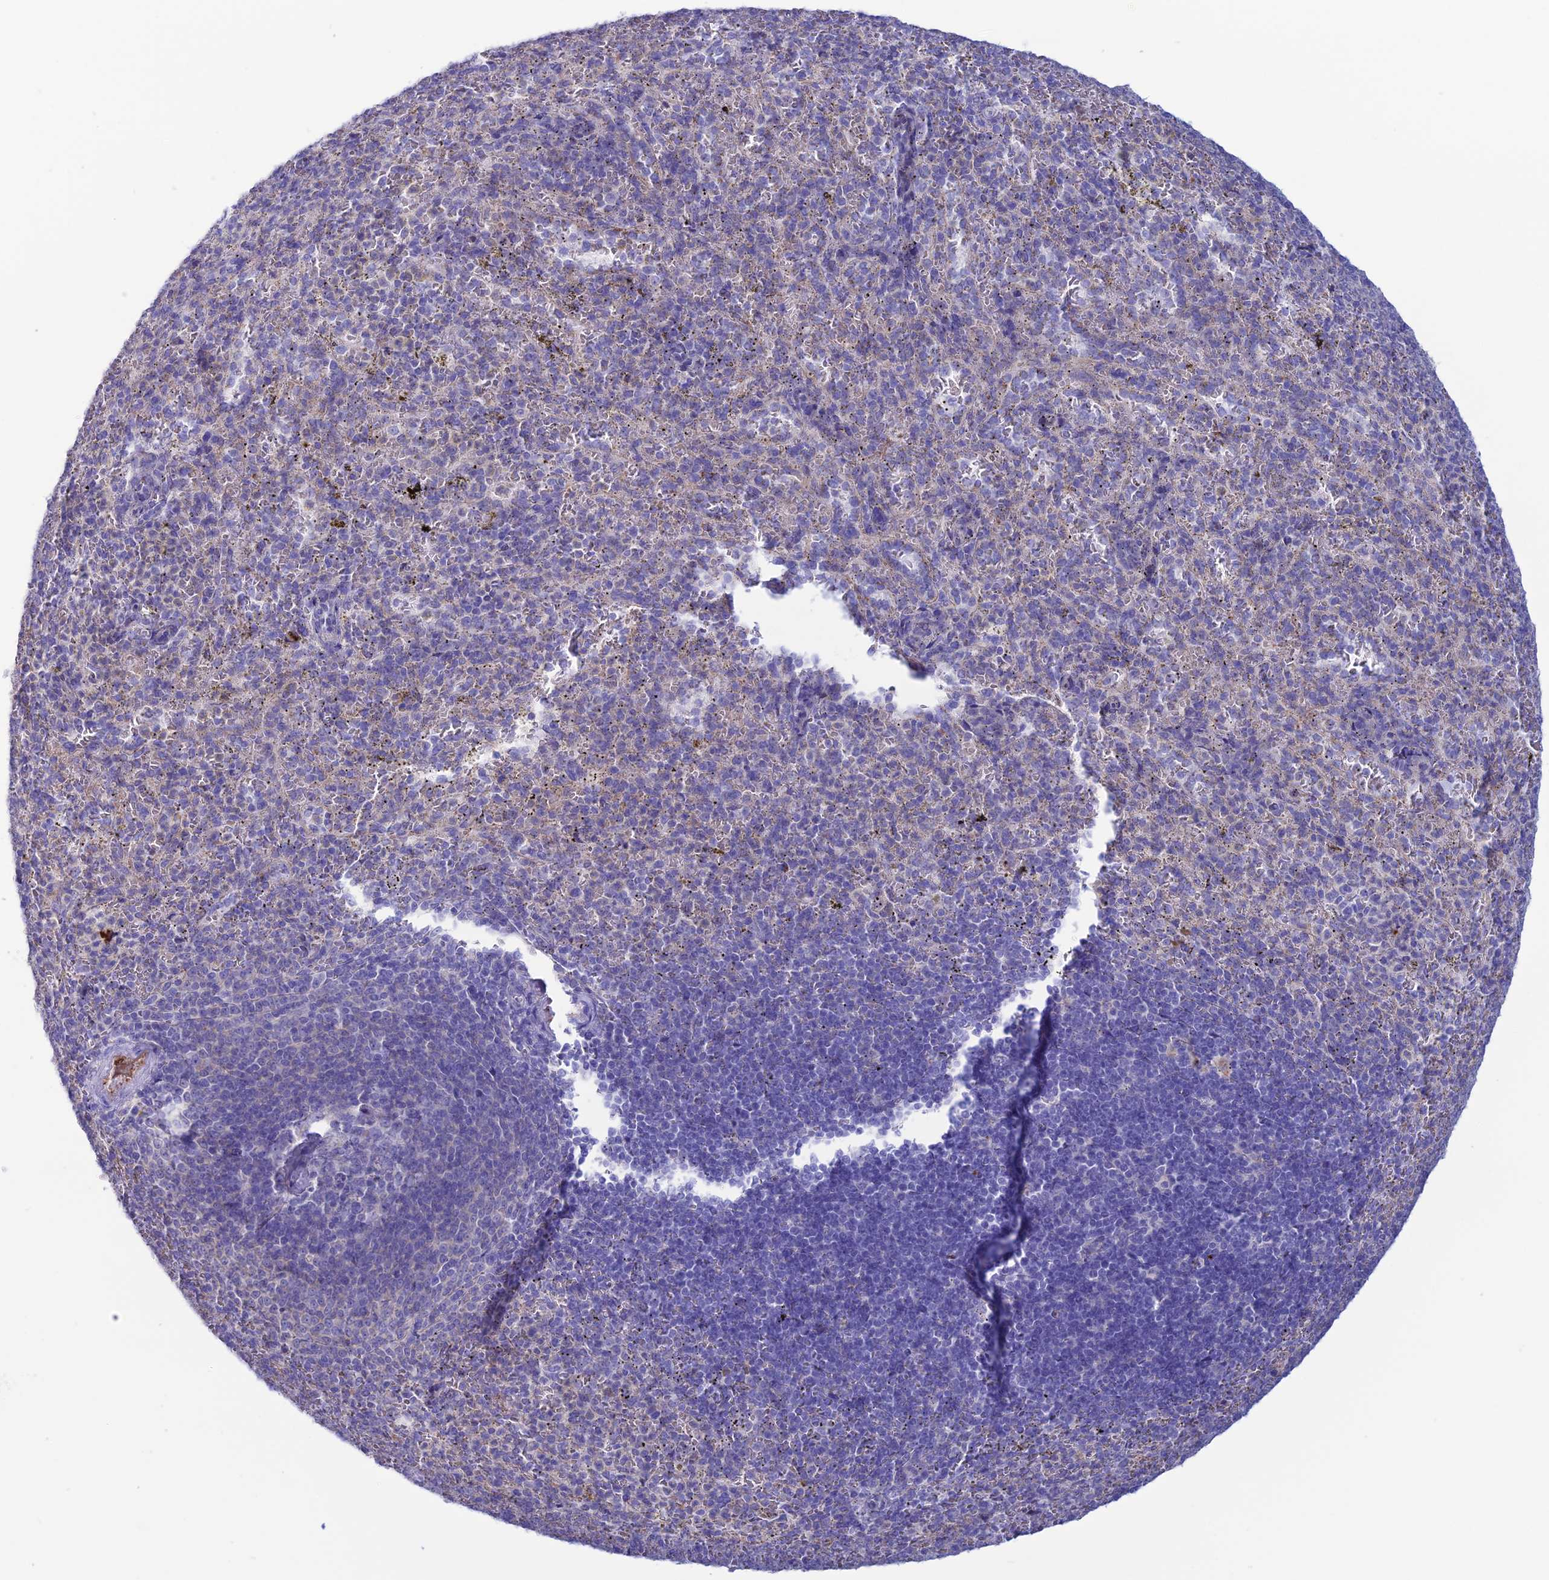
{"staining": {"intensity": "negative", "quantity": "none", "location": "none"}, "tissue": "spleen", "cell_type": "Cells in red pulp", "image_type": "normal", "snomed": [{"axis": "morphology", "description": "Normal tissue, NOS"}, {"axis": "topography", "description": "Spleen"}], "caption": "Immunohistochemical staining of benign human spleen reveals no significant expression in cells in red pulp. (DAB (3,3'-diaminobenzidine) IHC, high magnification).", "gene": "CDC42EP5", "patient": {"sex": "female", "age": 21}}